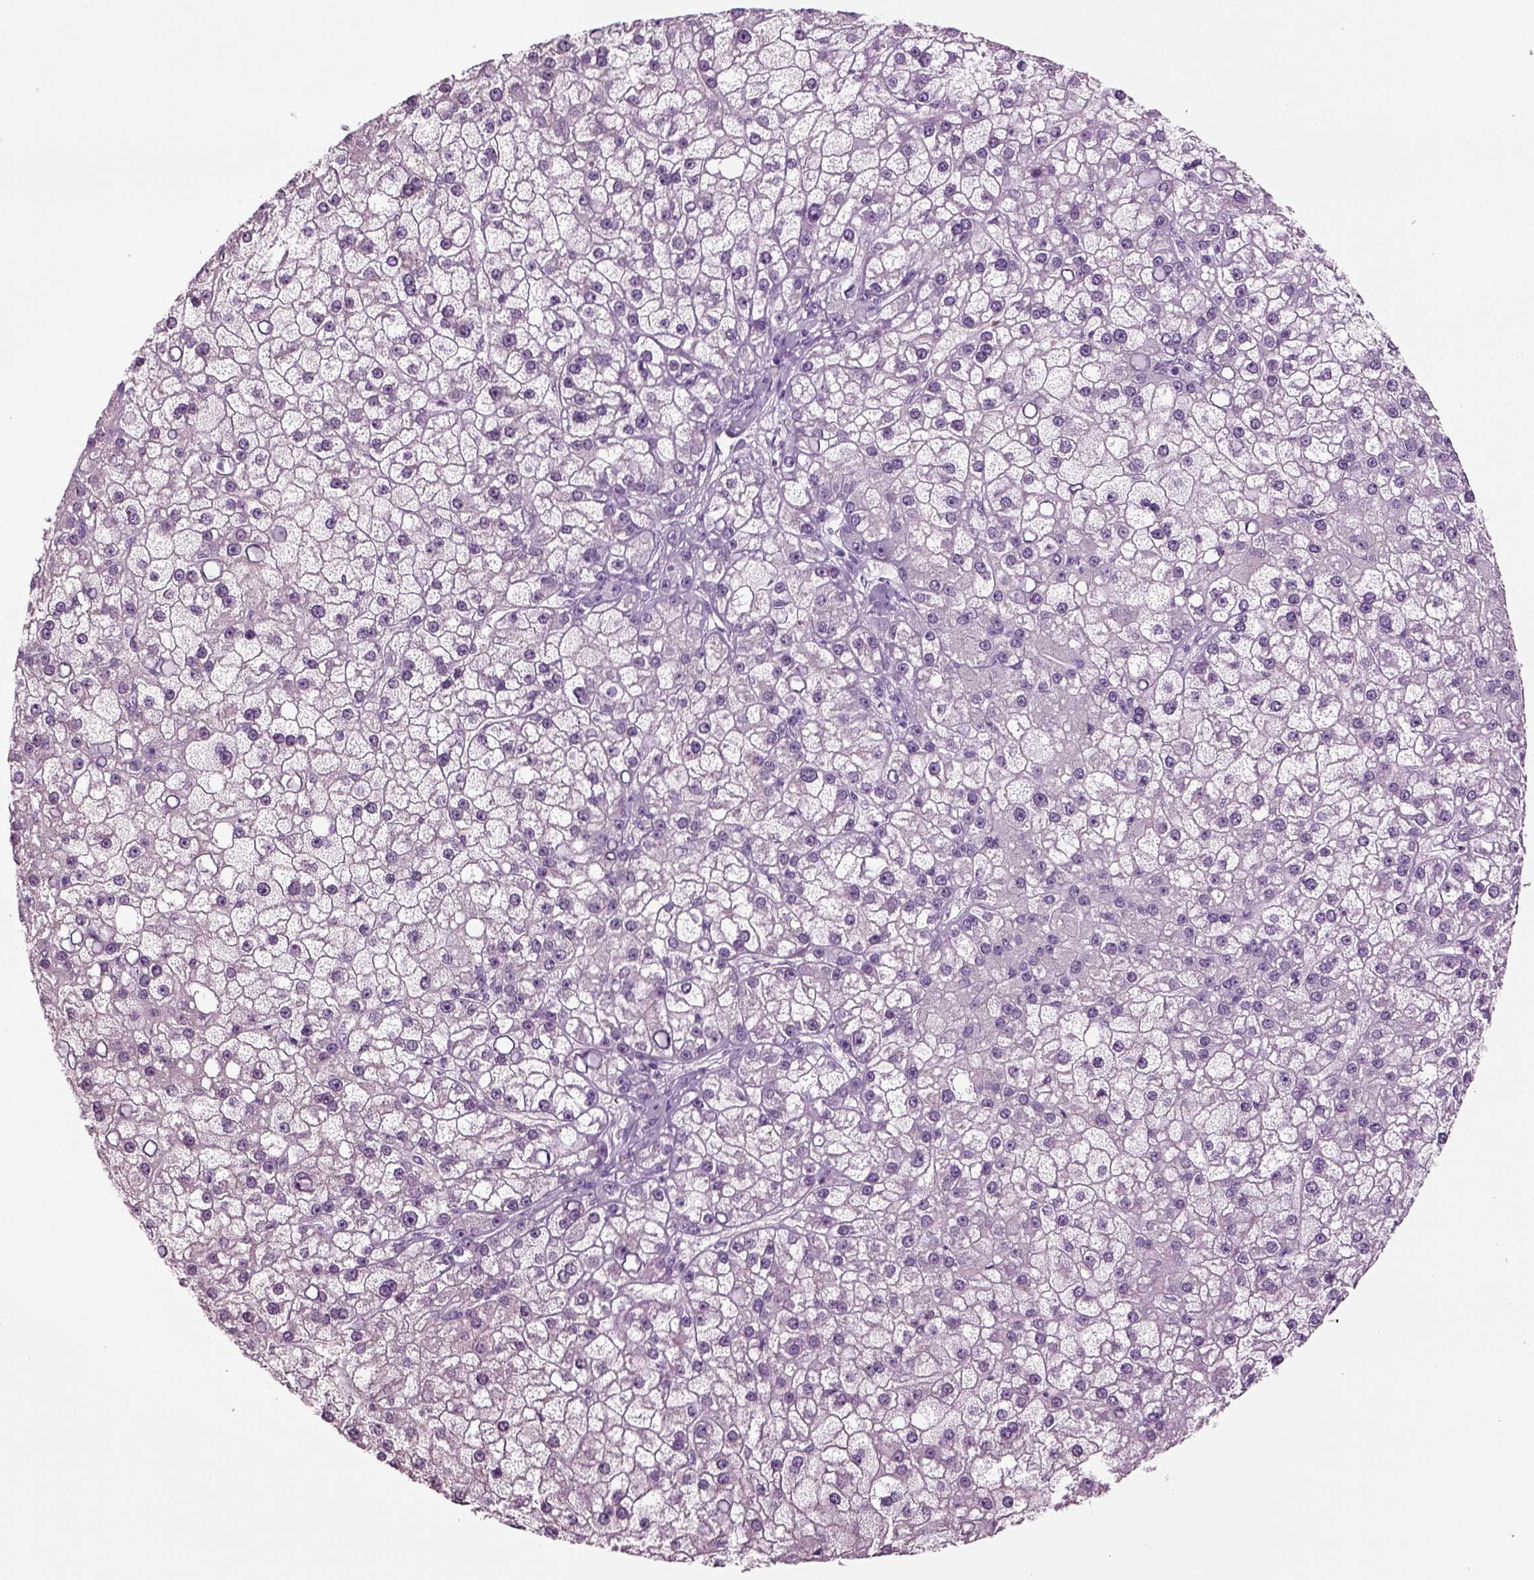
{"staining": {"intensity": "negative", "quantity": "none", "location": "none"}, "tissue": "liver cancer", "cell_type": "Tumor cells", "image_type": "cancer", "snomed": [{"axis": "morphology", "description": "Carcinoma, Hepatocellular, NOS"}, {"axis": "topography", "description": "Liver"}], "caption": "This micrograph is of liver cancer stained with IHC to label a protein in brown with the nuclei are counter-stained blue. There is no positivity in tumor cells. (DAB immunohistochemistry (IHC) with hematoxylin counter stain).", "gene": "CRABP1", "patient": {"sex": "male", "age": 67}}